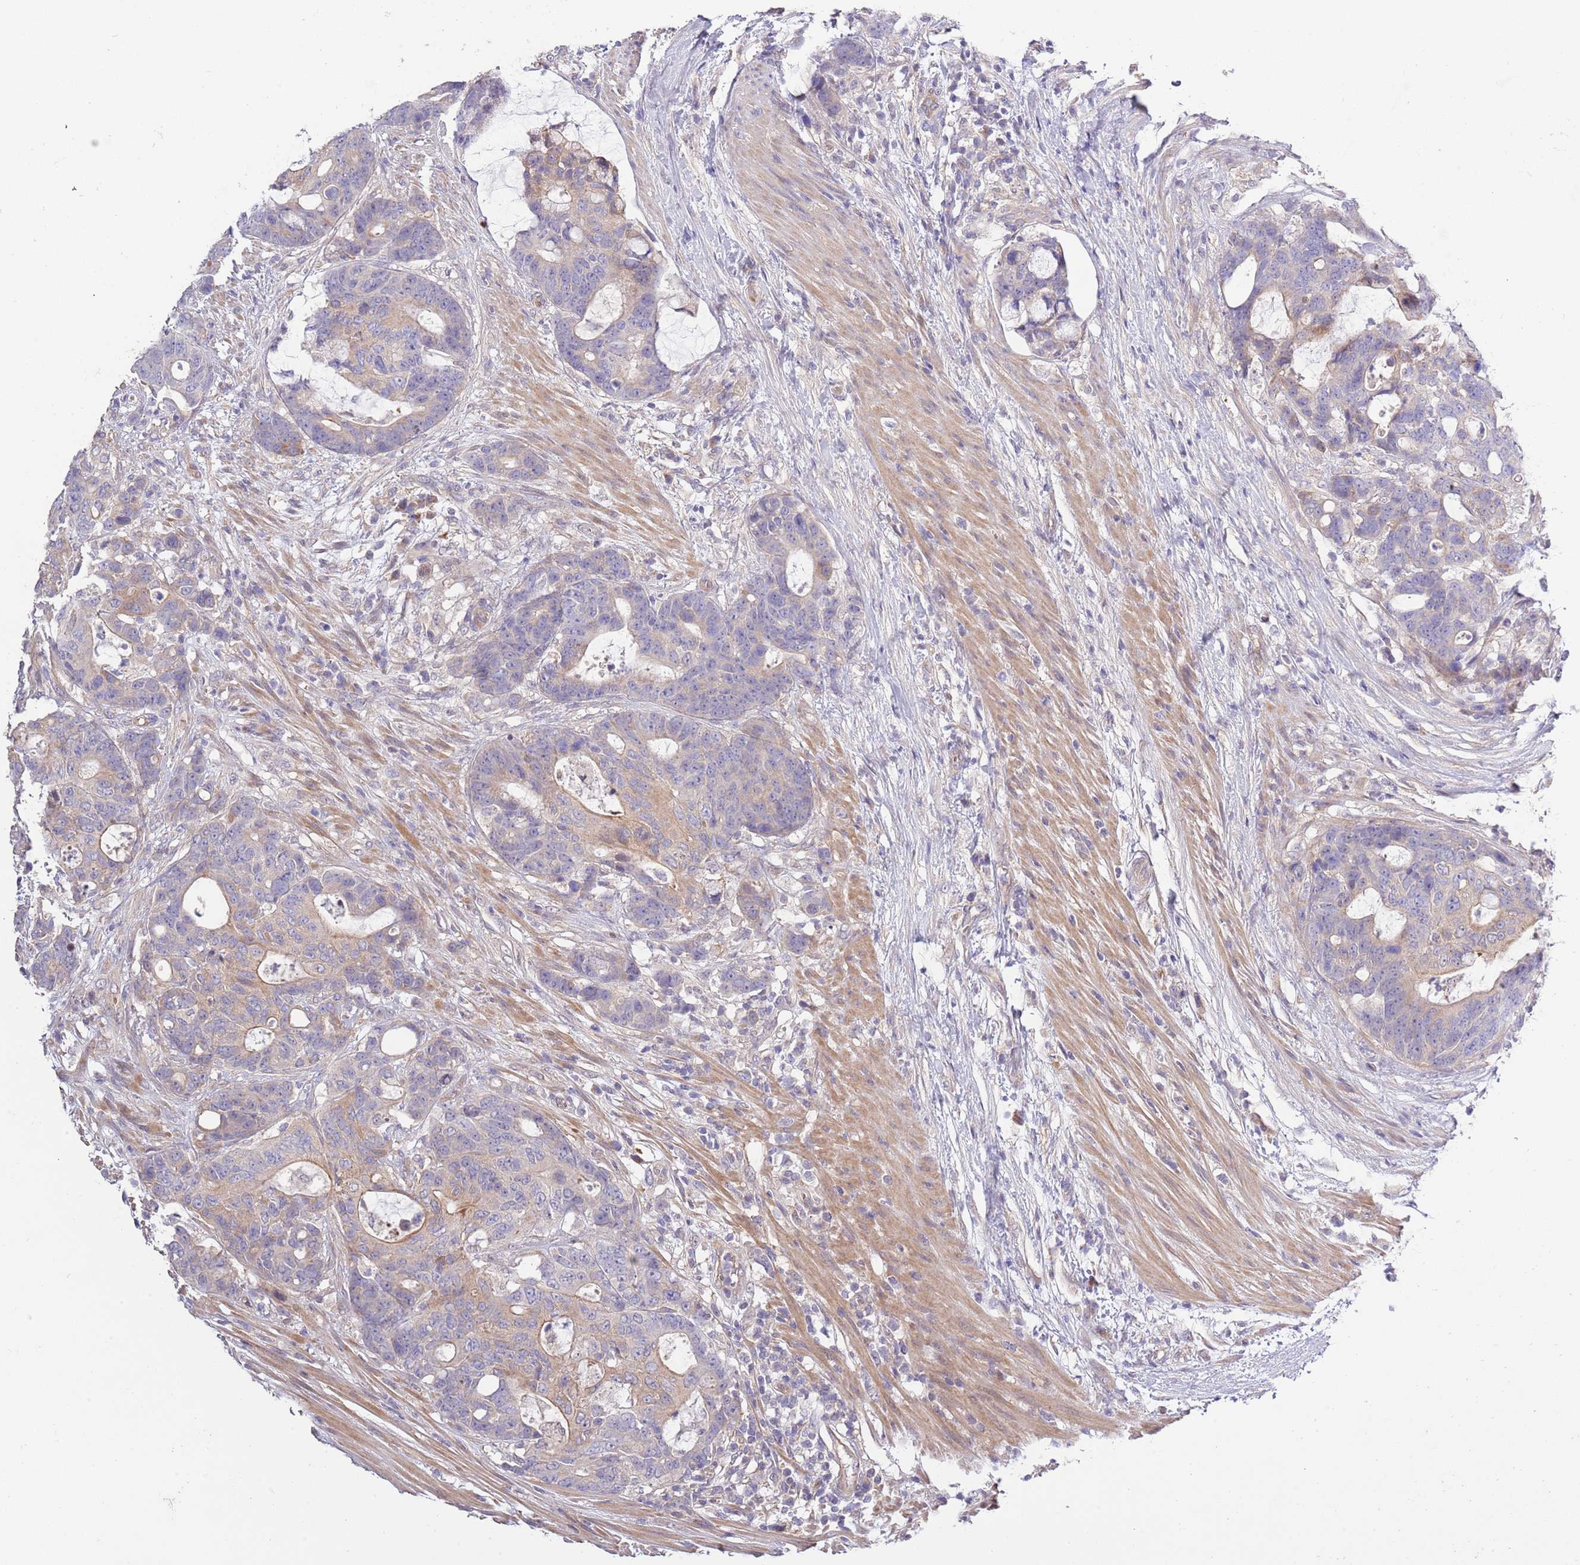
{"staining": {"intensity": "moderate", "quantity": "<25%", "location": "cytoplasmic/membranous"}, "tissue": "colorectal cancer", "cell_type": "Tumor cells", "image_type": "cancer", "snomed": [{"axis": "morphology", "description": "Adenocarcinoma, NOS"}, {"axis": "topography", "description": "Colon"}], "caption": "Approximately <25% of tumor cells in human adenocarcinoma (colorectal) display moderate cytoplasmic/membranous protein positivity as visualized by brown immunohistochemical staining.", "gene": "LIPJ", "patient": {"sex": "female", "age": 82}}